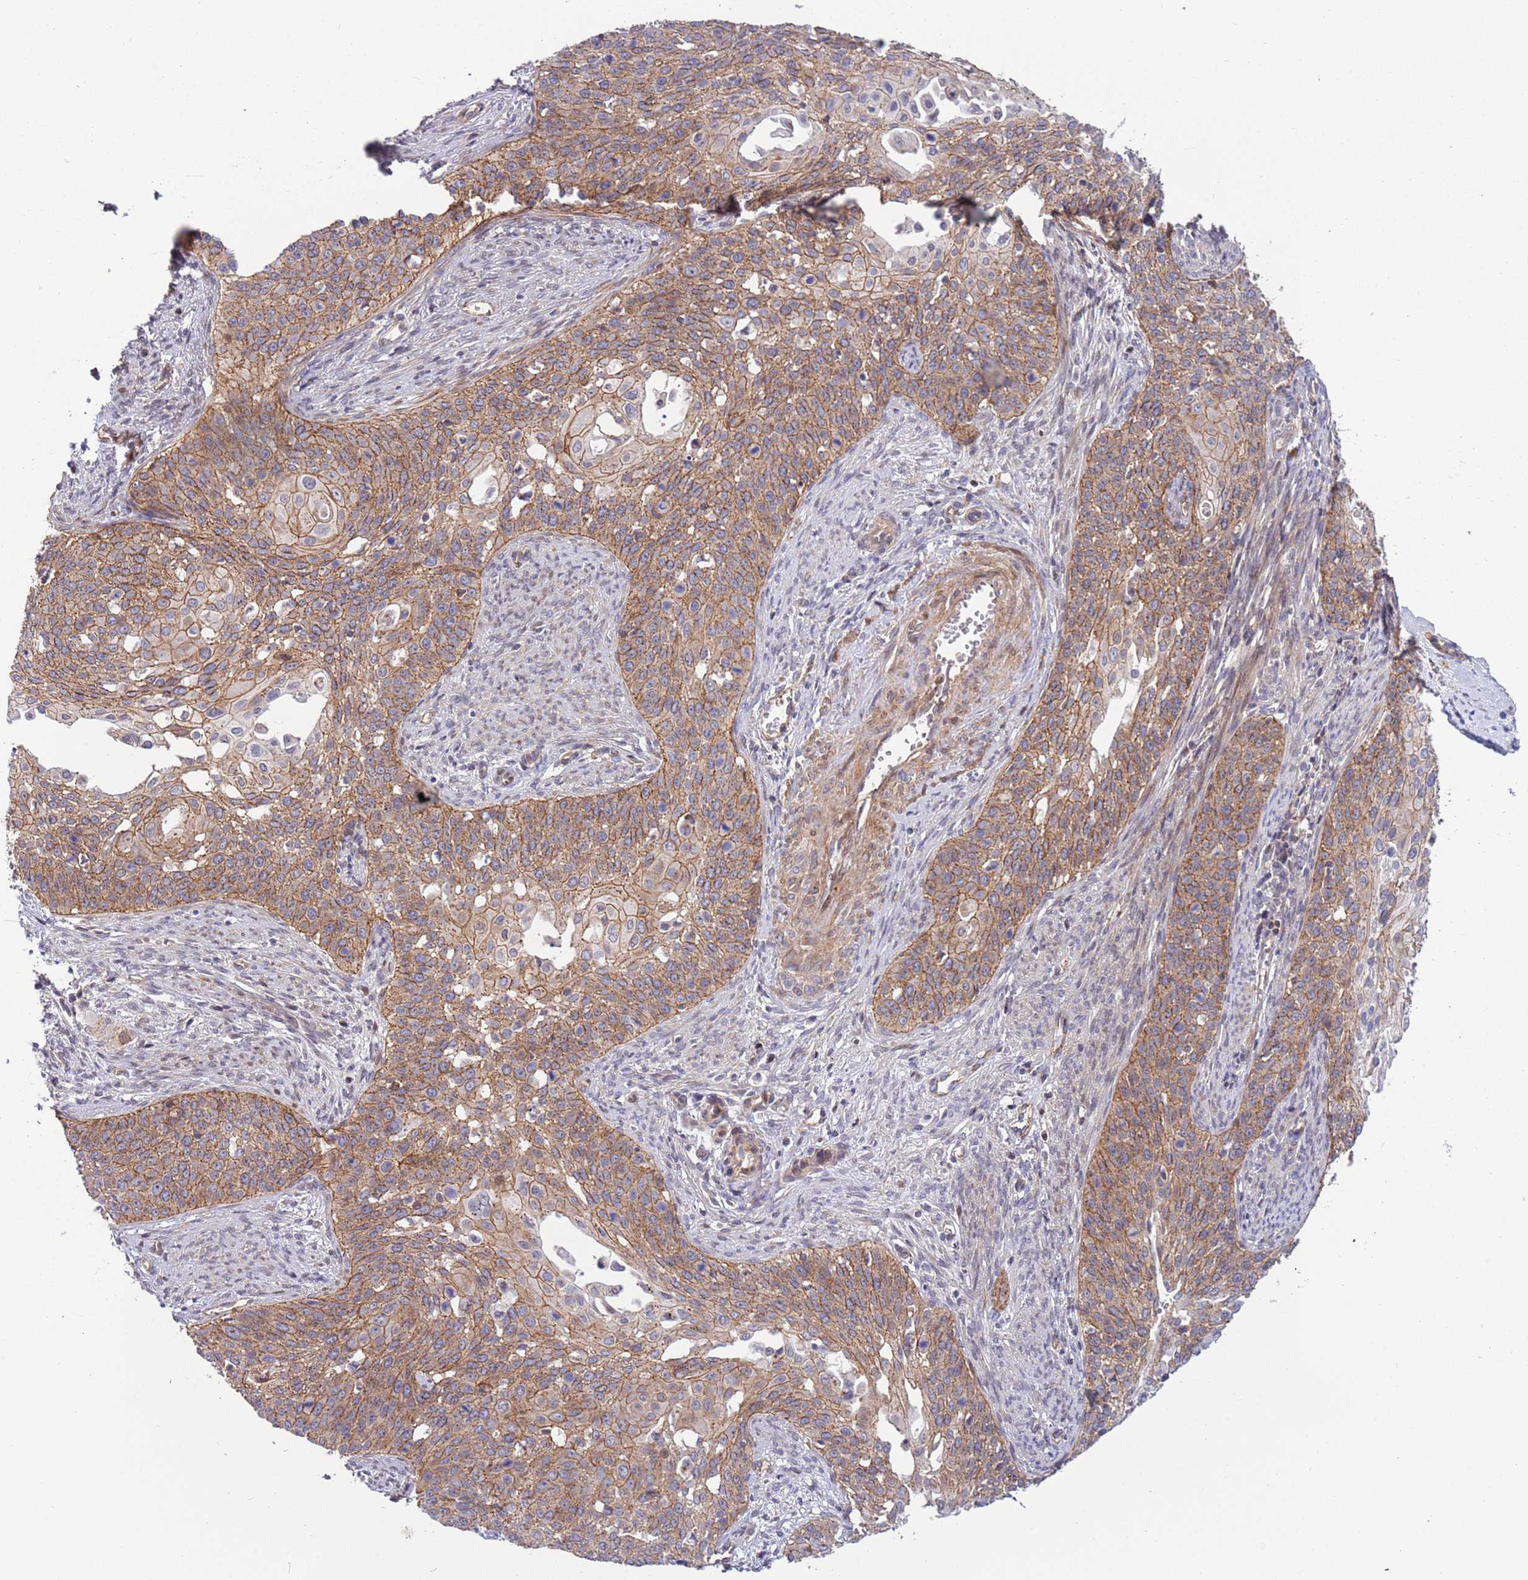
{"staining": {"intensity": "moderate", "quantity": ">75%", "location": "cytoplasmic/membranous"}, "tissue": "cervical cancer", "cell_type": "Tumor cells", "image_type": "cancer", "snomed": [{"axis": "morphology", "description": "Squamous cell carcinoma, NOS"}, {"axis": "topography", "description": "Cervix"}], "caption": "Immunohistochemistry (IHC) of squamous cell carcinoma (cervical) displays medium levels of moderate cytoplasmic/membranous expression in about >75% of tumor cells. The protein is shown in brown color, while the nuclei are stained blue.", "gene": "ITGB6", "patient": {"sex": "female", "age": 44}}